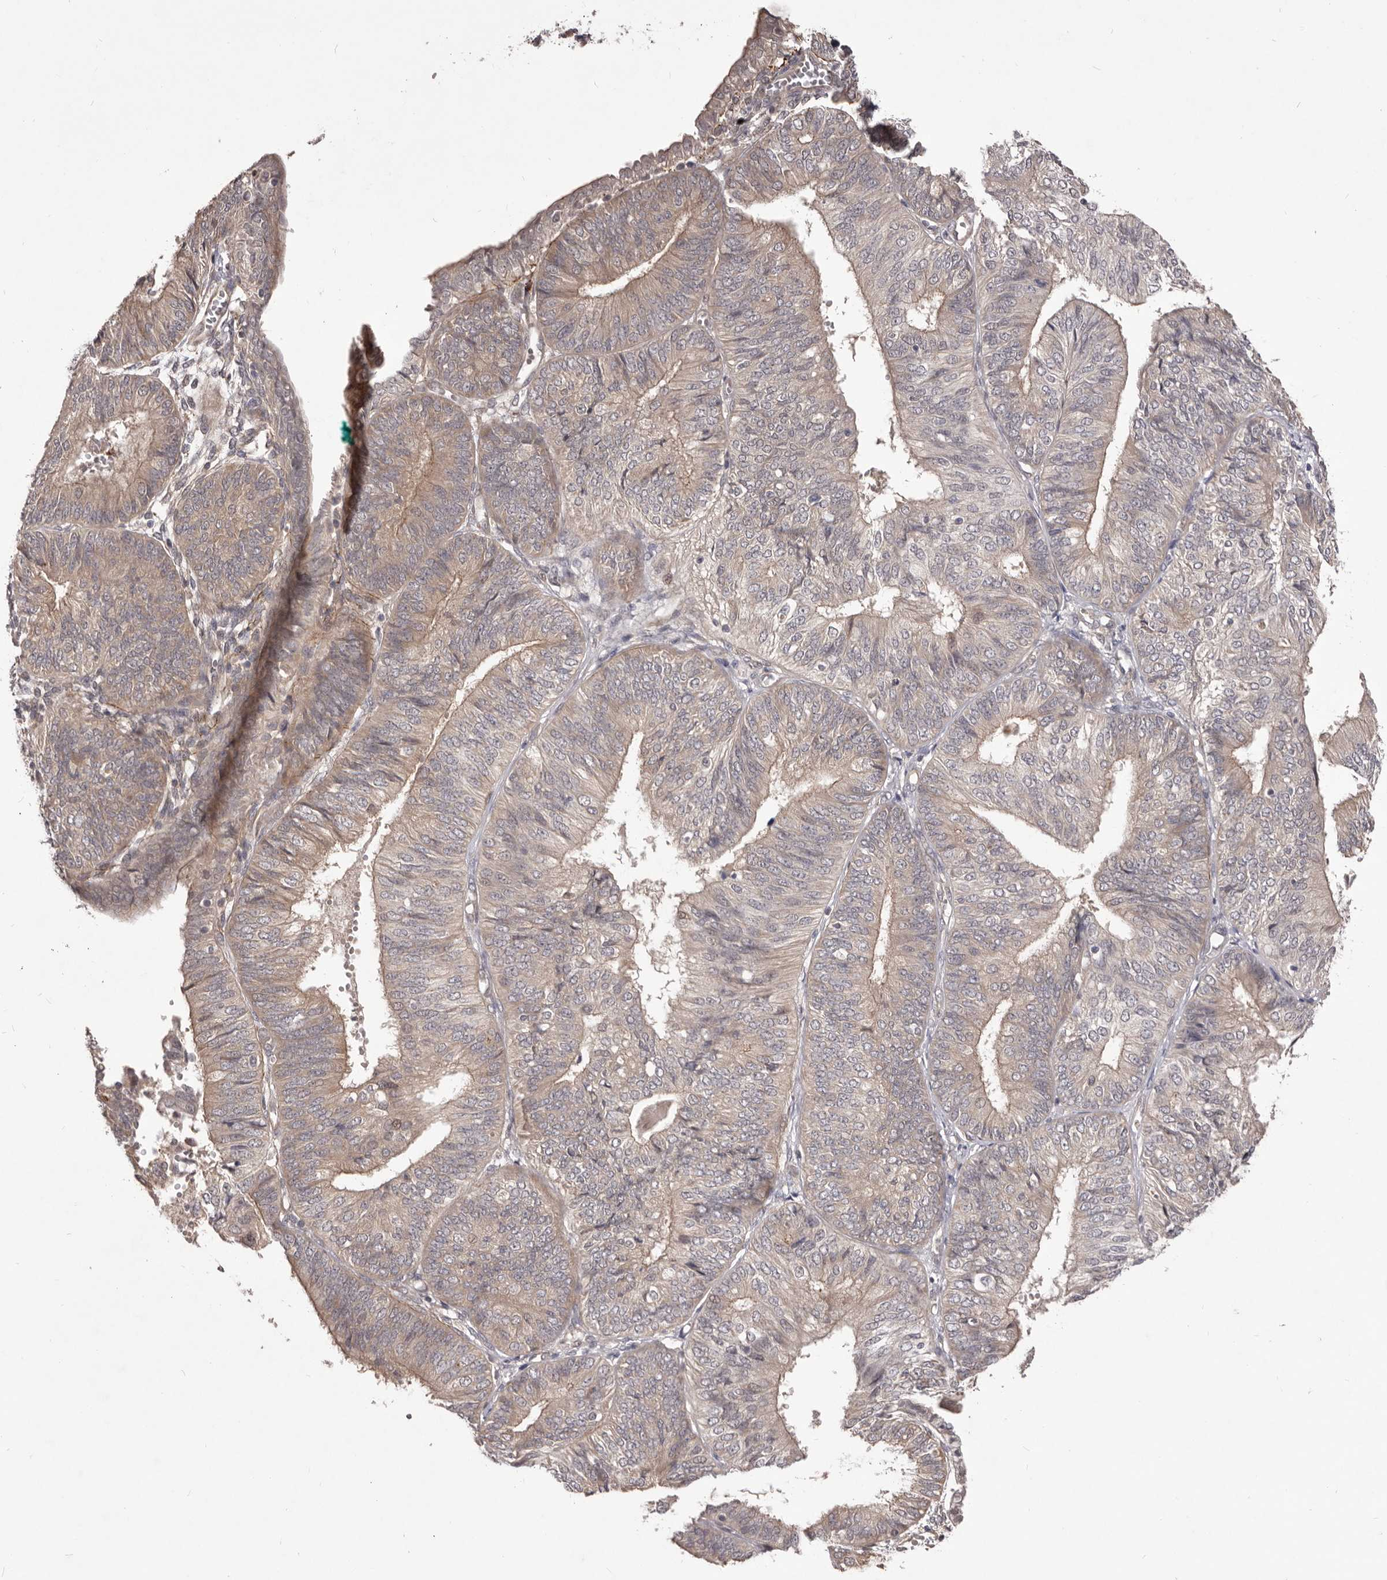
{"staining": {"intensity": "weak", "quantity": "<25%", "location": "cytoplasmic/membranous"}, "tissue": "endometrial cancer", "cell_type": "Tumor cells", "image_type": "cancer", "snomed": [{"axis": "morphology", "description": "Adenocarcinoma, NOS"}, {"axis": "topography", "description": "Endometrium"}], "caption": "High power microscopy image of an IHC photomicrograph of adenocarcinoma (endometrial), revealing no significant expression in tumor cells.", "gene": "HBS1L", "patient": {"sex": "female", "age": 58}}